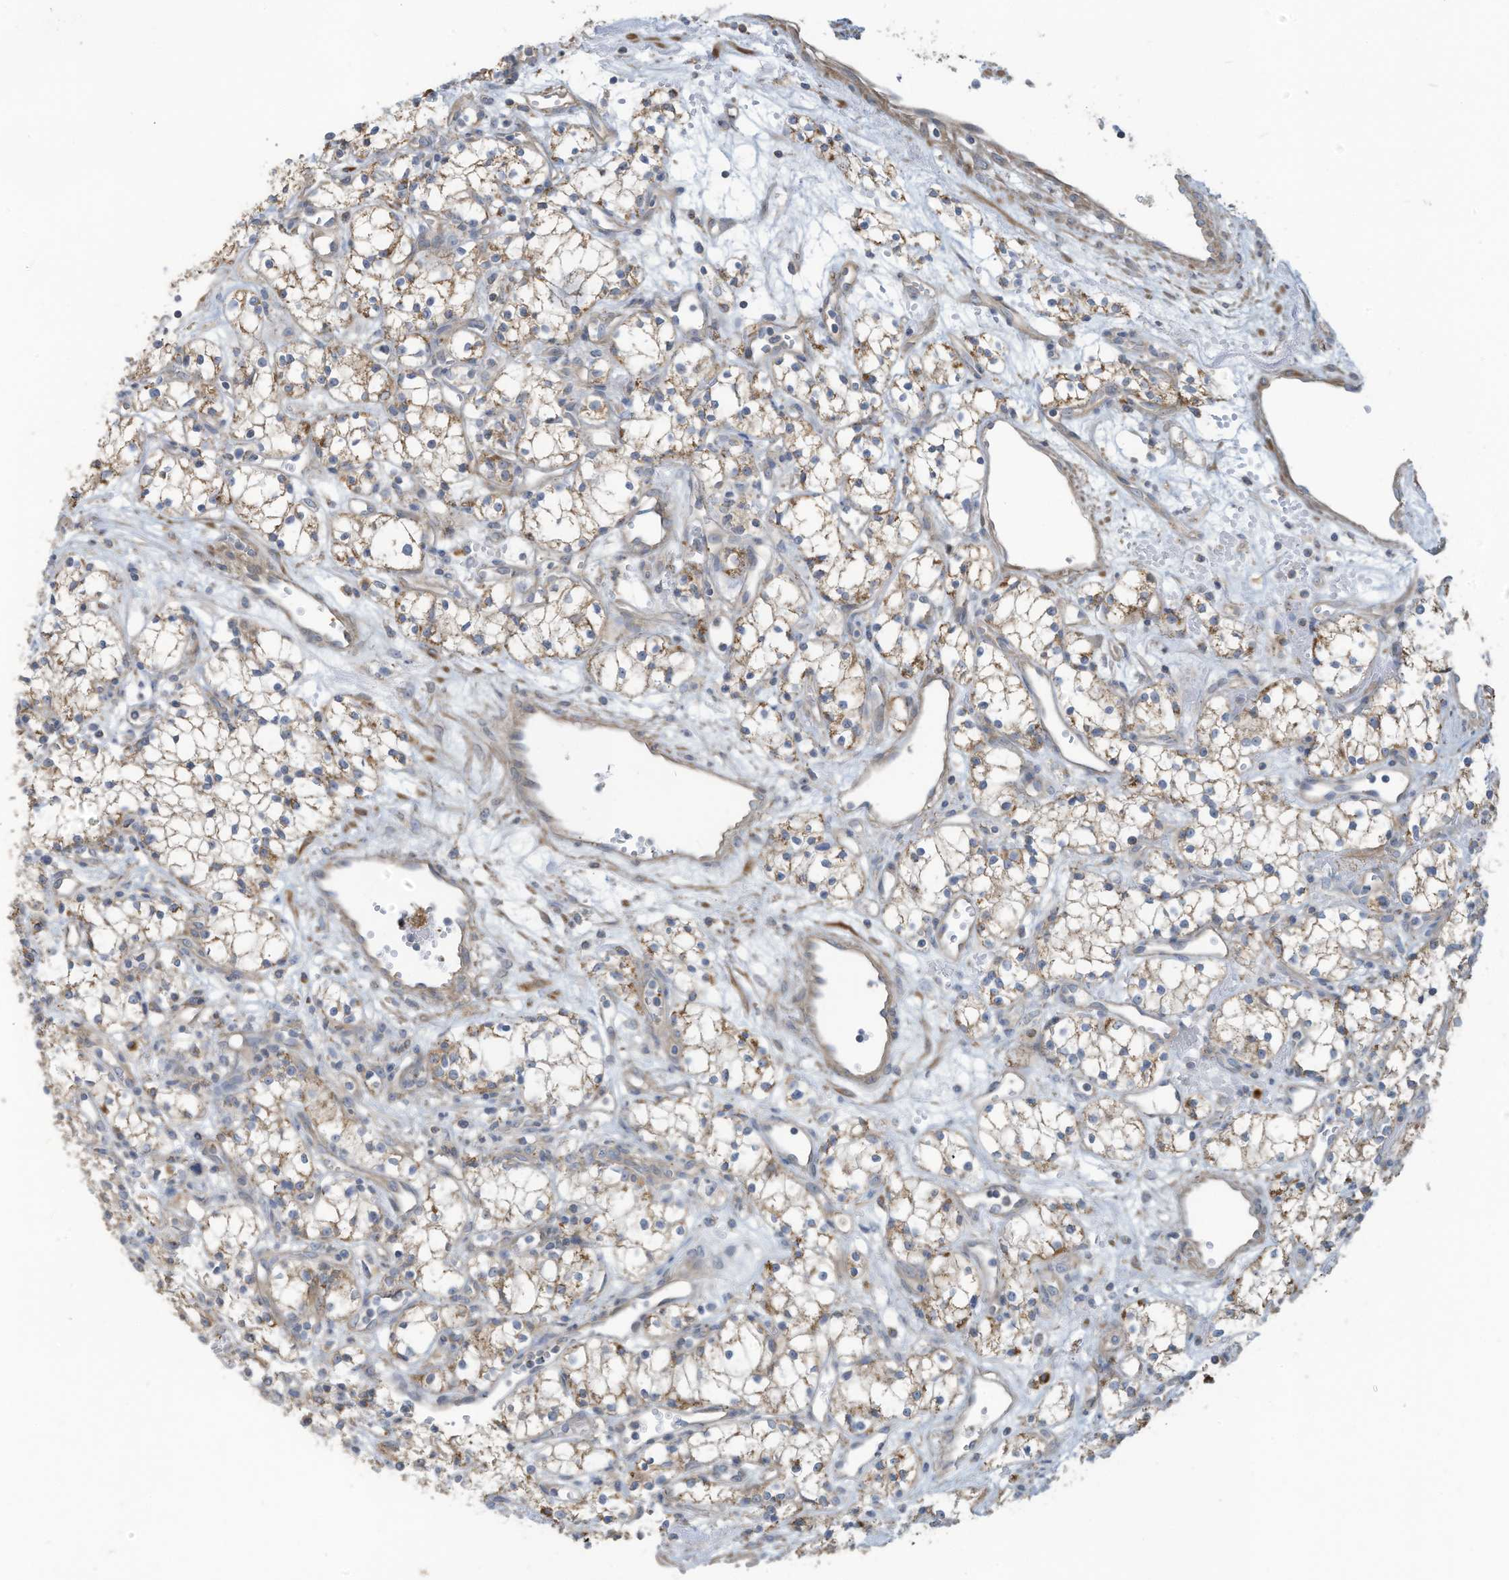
{"staining": {"intensity": "weak", "quantity": ">75%", "location": "cytoplasmic/membranous"}, "tissue": "renal cancer", "cell_type": "Tumor cells", "image_type": "cancer", "snomed": [{"axis": "morphology", "description": "Adenocarcinoma, NOS"}, {"axis": "topography", "description": "Kidney"}], "caption": "Immunohistochemical staining of human adenocarcinoma (renal) demonstrates low levels of weak cytoplasmic/membranous protein staining in approximately >75% of tumor cells. Immunohistochemistry stains the protein in brown and the nuclei are stained blue.", "gene": "GTPBP2", "patient": {"sex": "male", "age": 59}}